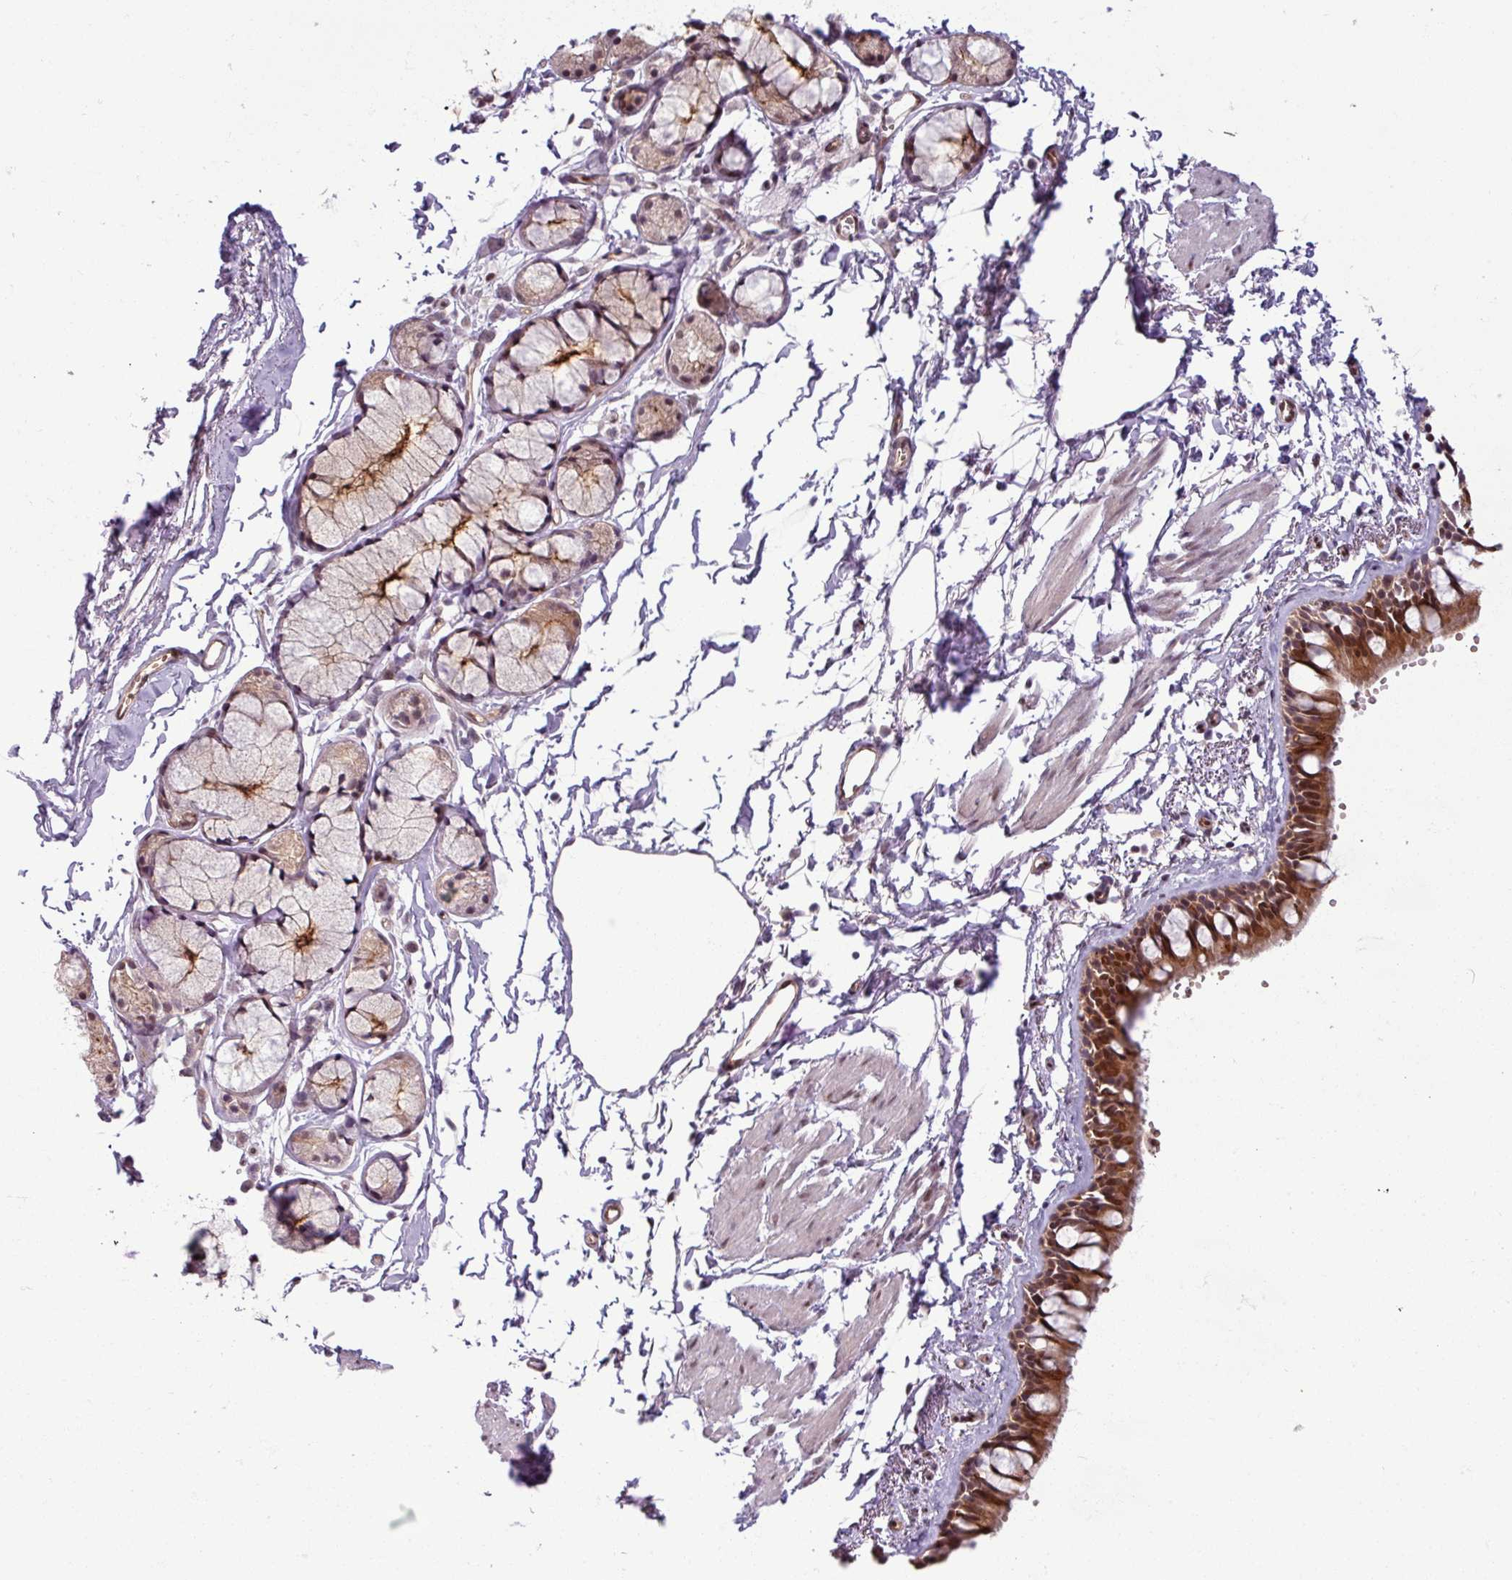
{"staining": {"intensity": "moderate", "quantity": ">75%", "location": "cytoplasmic/membranous,nuclear"}, "tissue": "bronchus", "cell_type": "Respiratory epithelial cells", "image_type": "normal", "snomed": [{"axis": "morphology", "description": "Normal tissue, NOS"}, {"axis": "topography", "description": "Cartilage tissue"}, {"axis": "topography", "description": "Bronchus"}, {"axis": "topography", "description": "Peripheral nerve tissue"}], "caption": "Immunohistochemical staining of benign bronchus shows moderate cytoplasmic/membranous,nuclear protein staining in approximately >75% of respiratory epithelial cells. (IHC, brightfield microscopy, high magnification).", "gene": "KCTD11", "patient": {"sex": "female", "age": 59}}